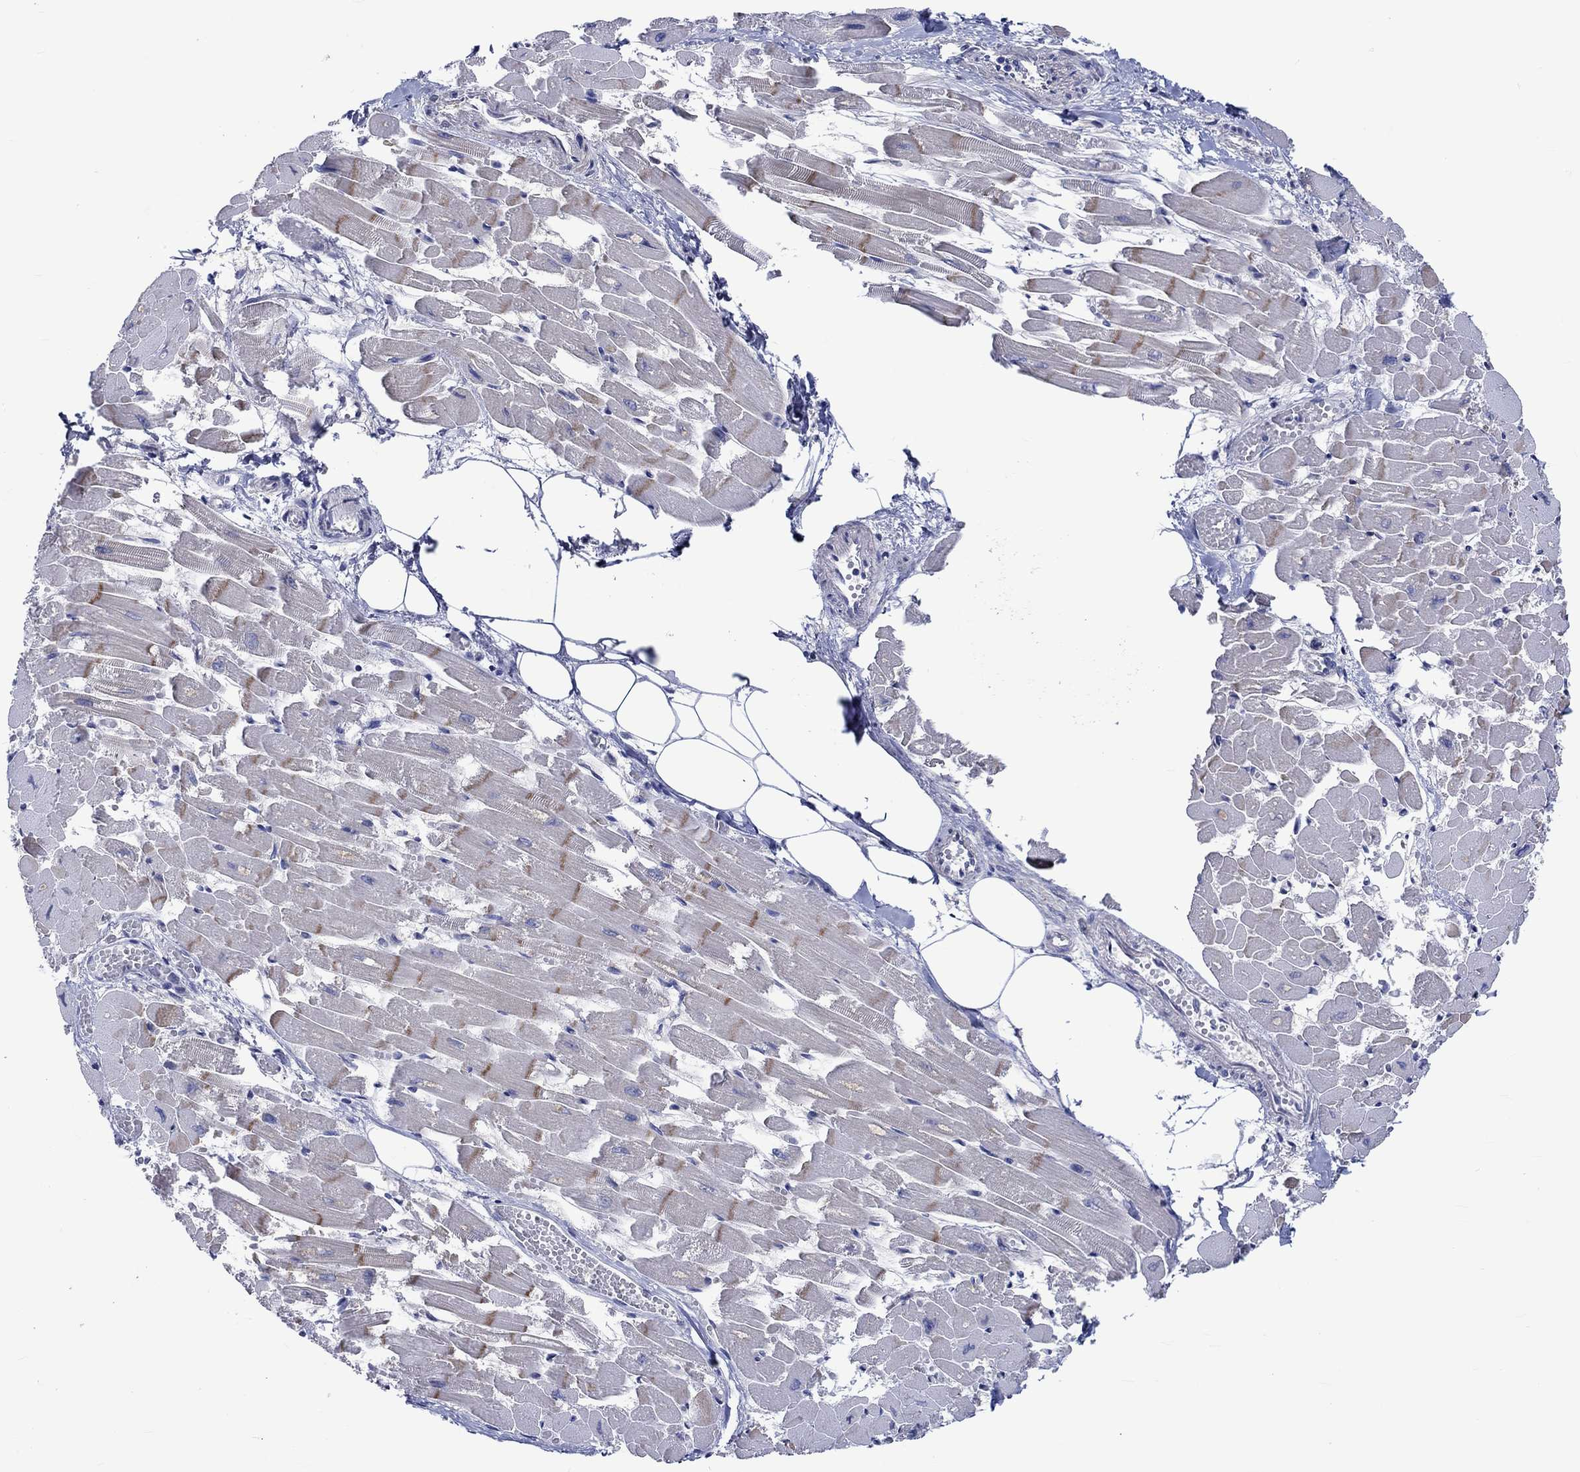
{"staining": {"intensity": "moderate", "quantity": "25%-75%", "location": "cytoplasmic/membranous"}, "tissue": "heart muscle", "cell_type": "Cardiomyocytes", "image_type": "normal", "snomed": [{"axis": "morphology", "description": "Normal tissue, NOS"}, {"axis": "topography", "description": "Heart"}], "caption": "There is medium levels of moderate cytoplasmic/membranous expression in cardiomyocytes of unremarkable heart muscle, as demonstrated by immunohistochemical staining (brown color).", "gene": "E2F8", "patient": {"sex": "female", "age": 52}}